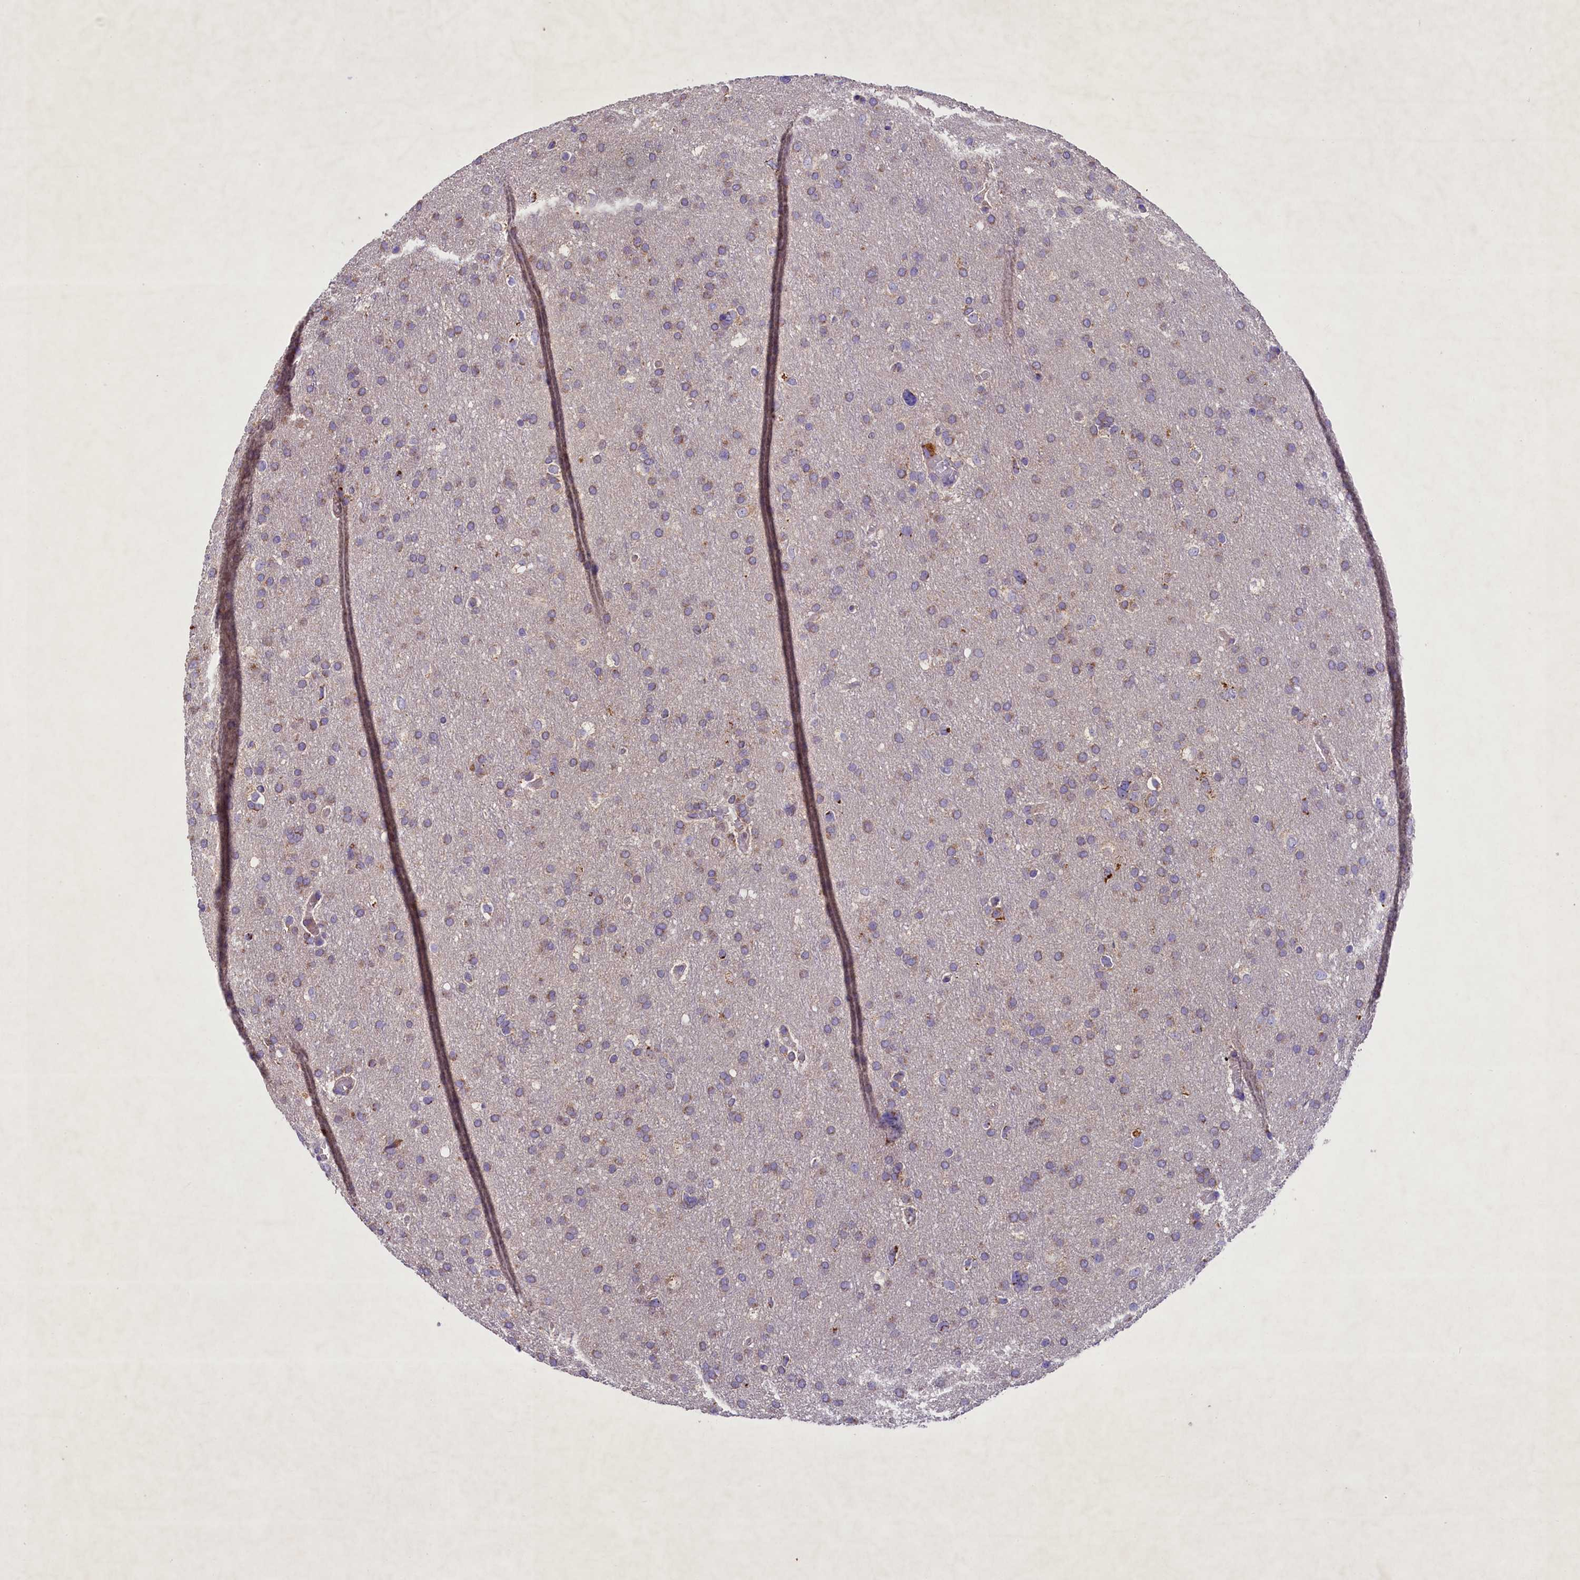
{"staining": {"intensity": "weak", "quantity": ">75%", "location": "cytoplasmic/membranous"}, "tissue": "glioma", "cell_type": "Tumor cells", "image_type": "cancer", "snomed": [{"axis": "morphology", "description": "Glioma, malignant, High grade"}, {"axis": "topography", "description": "Cerebral cortex"}], "caption": "IHC (DAB) staining of glioma demonstrates weak cytoplasmic/membranous protein positivity in about >75% of tumor cells. (DAB (3,3'-diaminobenzidine) IHC, brown staining for protein, blue staining for nuclei).", "gene": "PMPCB", "patient": {"sex": "female", "age": 36}}